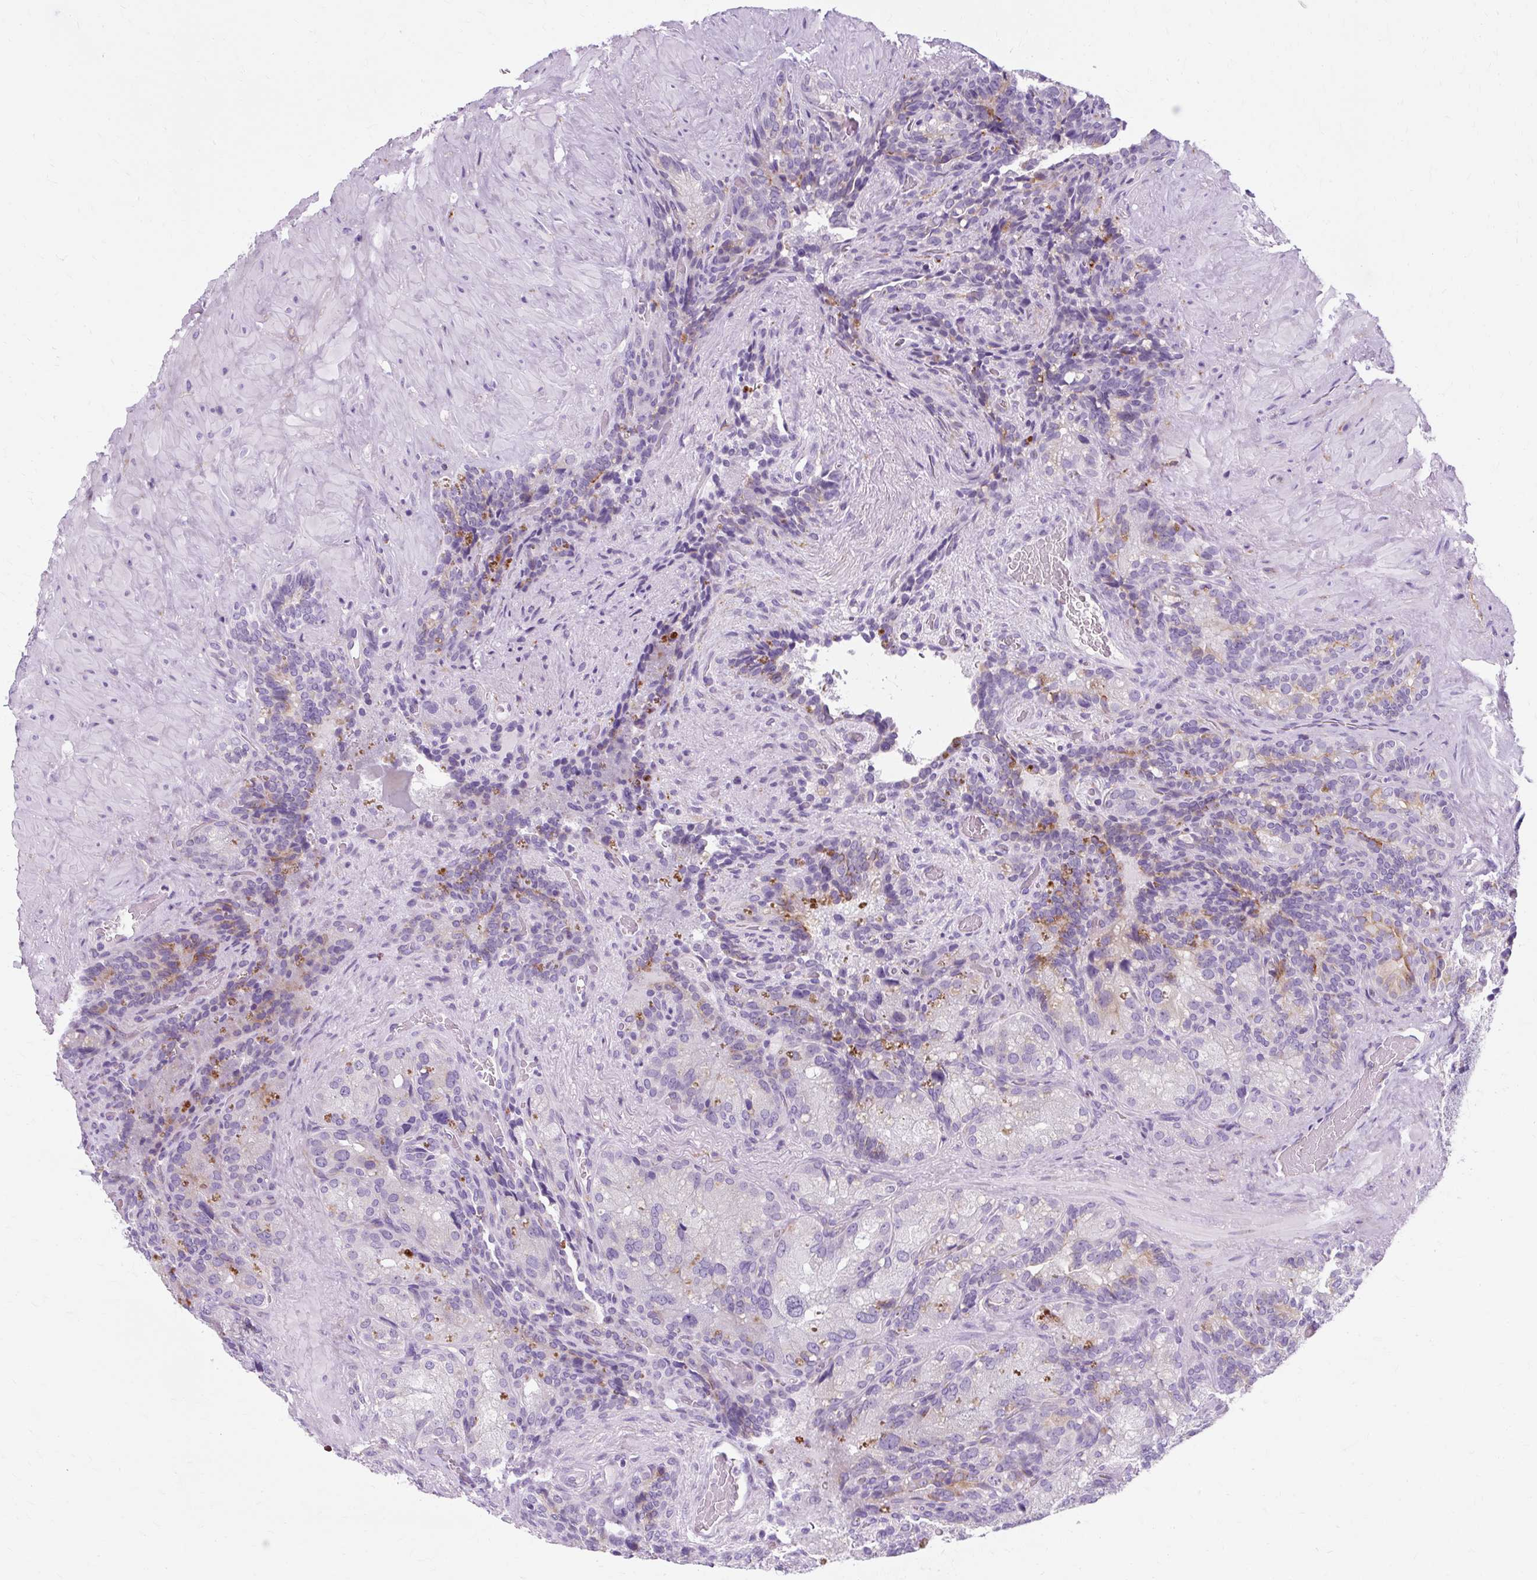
{"staining": {"intensity": "moderate", "quantity": "<25%", "location": "cytoplasmic/membranous"}, "tissue": "seminal vesicle", "cell_type": "Glandular cells", "image_type": "normal", "snomed": [{"axis": "morphology", "description": "Normal tissue, NOS"}, {"axis": "topography", "description": "Seminal veicle"}], "caption": "Immunohistochemistry histopathology image of benign seminal vesicle stained for a protein (brown), which displays low levels of moderate cytoplasmic/membranous positivity in approximately <25% of glandular cells.", "gene": "TMEM89", "patient": {"sex": "male", "age": 69}}